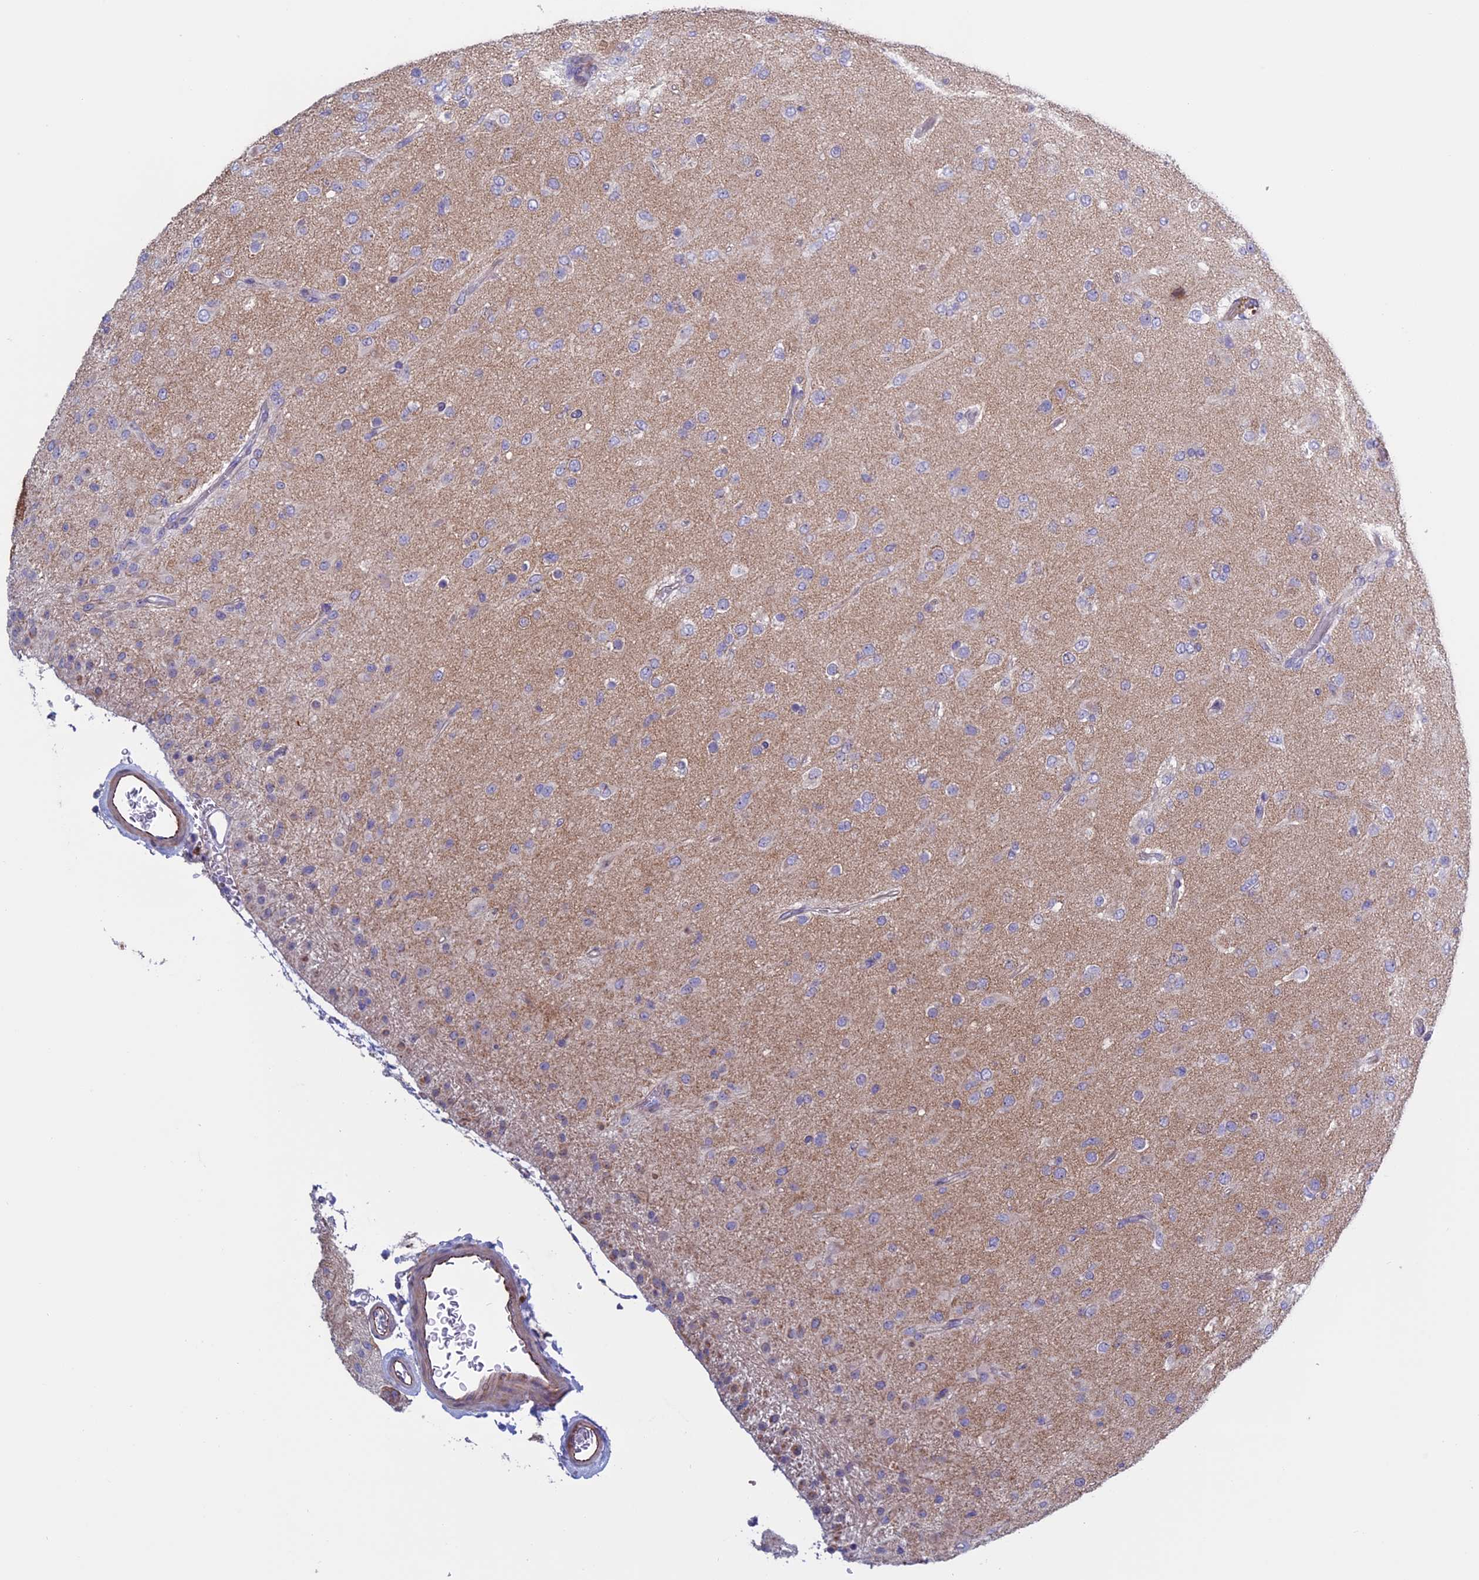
{"staining": {"intensity": "negative", "quantity": "none", "location": "none"}, "tissue": "glioma", "cell_type": "Tumor cells", "image_type": "cancer", "snomed": [{"axis": "morphology", "description": "Glioma, malignant, Low grade"}, {"axis": "topography", "description": "Brain"}], "caption": "The histopathology image reveals no significant positivity in tumor cells of malignant glioma (low-grade). (Immunohistochemistry (ihc), brightfield microscopy, high magnification).", "gene": "BCL2L10", "patient": {"sex": "male", "age": 65}}